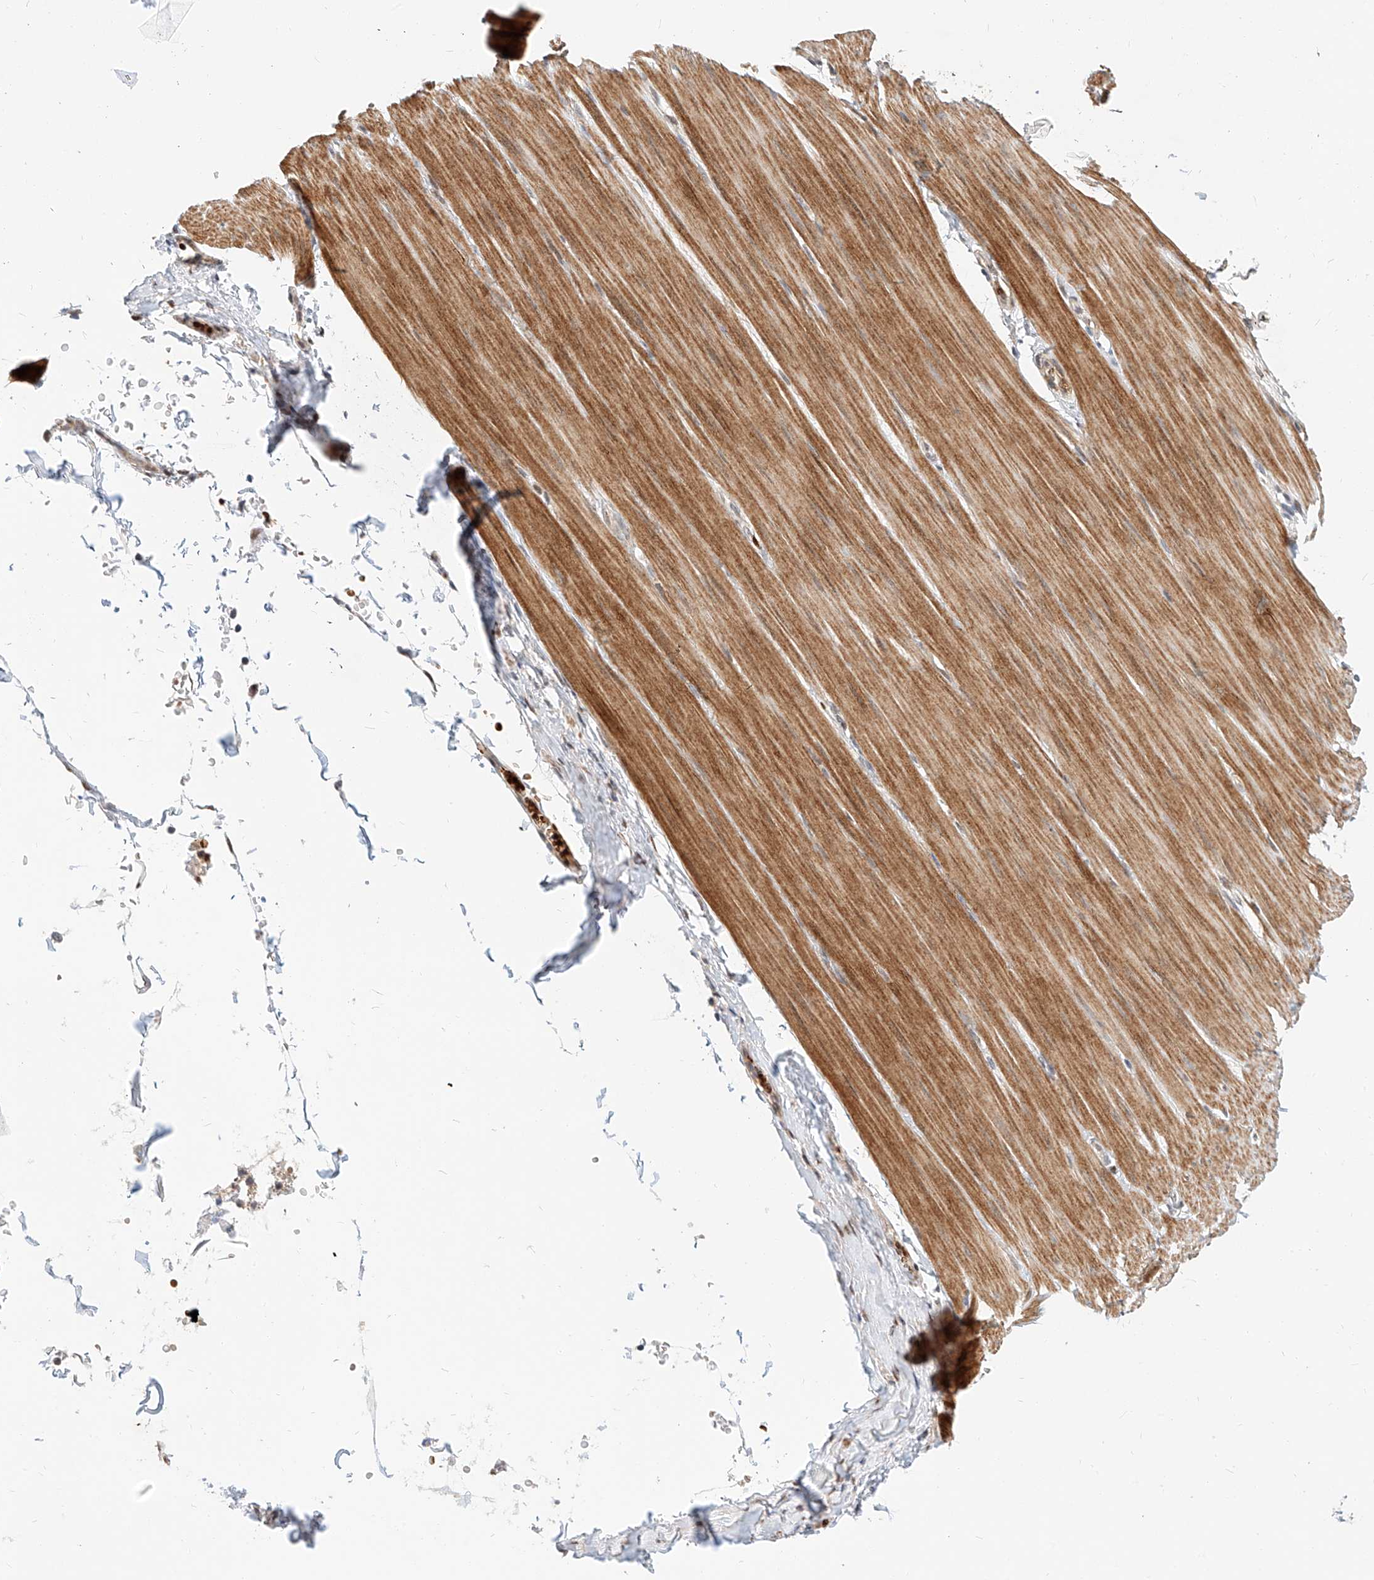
{"staining": {"intensity": "moderate", "quantity": ">75%", "location": "cytoplasmic/membranous"}, "tissue": "smooth muscle", "cell_type": "Smooth muscle cells", "image_type": "normal", "snomed": [{"axis": "morphology", "description": "Normal tissue, NOS"}, {"axis": "morphology", "description": "Adenocarcinoma, NOS"}, {"axis": "topography", "description": "Colon"}, {"axis": "topography", "description": "Peripheral nerve tissue"}], "caption": "This is an image of immunohistochemistry staining of normal smooth muscle, which shows moderate positivity in the cytoplasmic/membranous of smooth muscle cells.", "gene": "CBX8", "patient": {"sex": "male", "age": 14}}